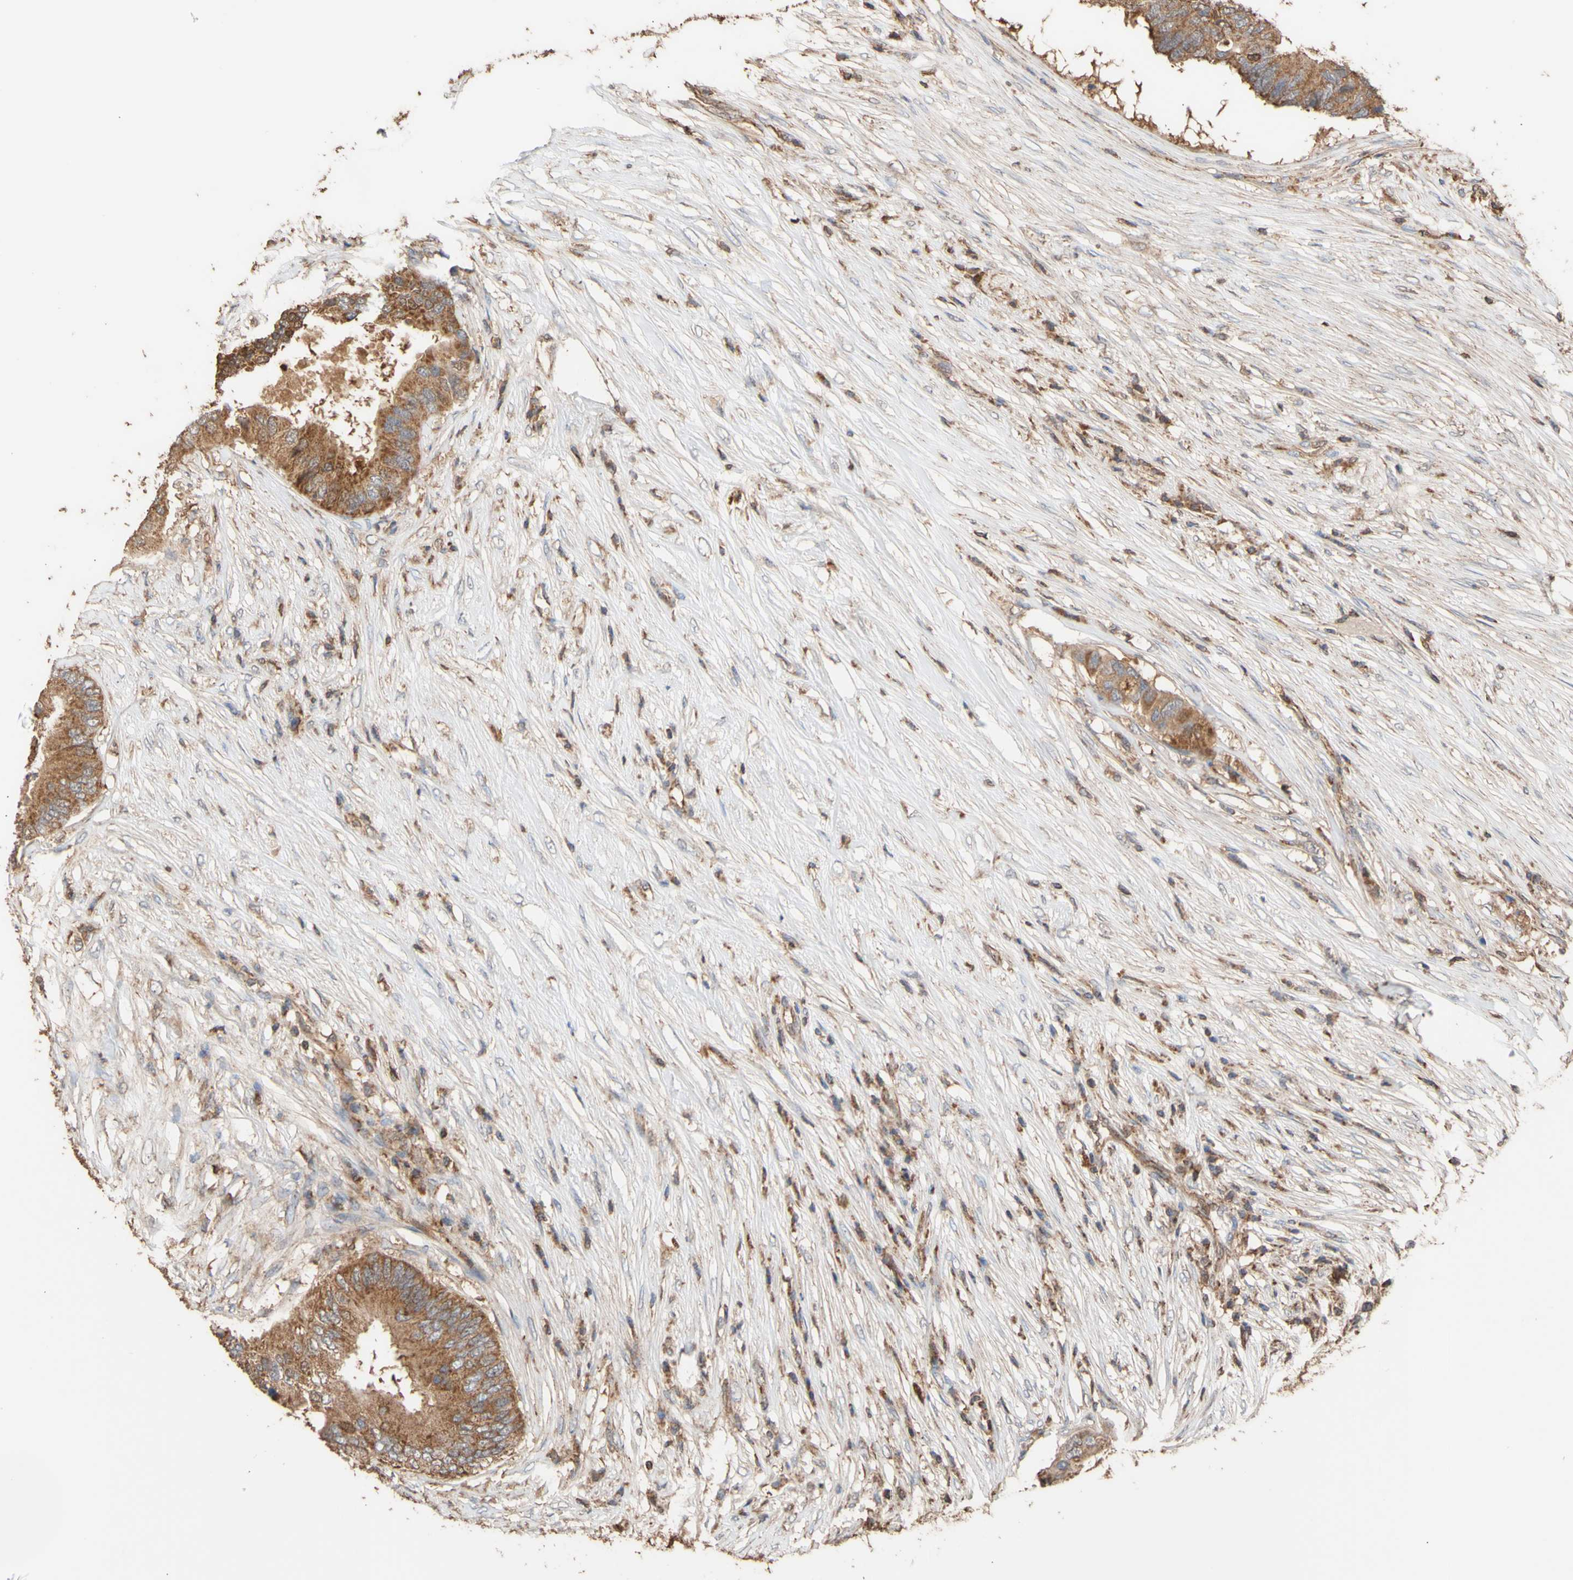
{"staining": {"intensity": "moderate", "quantity": ">75%", "location": "cytoplasmic/membranous"}, "tissue": "colorectal cancer", "cell_type": "Tumor cells", "image_type": "cancer", "snomed": [{"axis": "morphology", "description": "Adenocarcinoma, NOS"}, {"axis": "topography", "description": "Colon"}], "caption": "About >75% of tumor cells in colorectal adenocarcinoma show moderate cytoplasmic/membranous protein expression as visualized by brown immunohistochemical staining.", "gene": "ALDH9A1", "patient": {"sex": "male", "age": 71}}